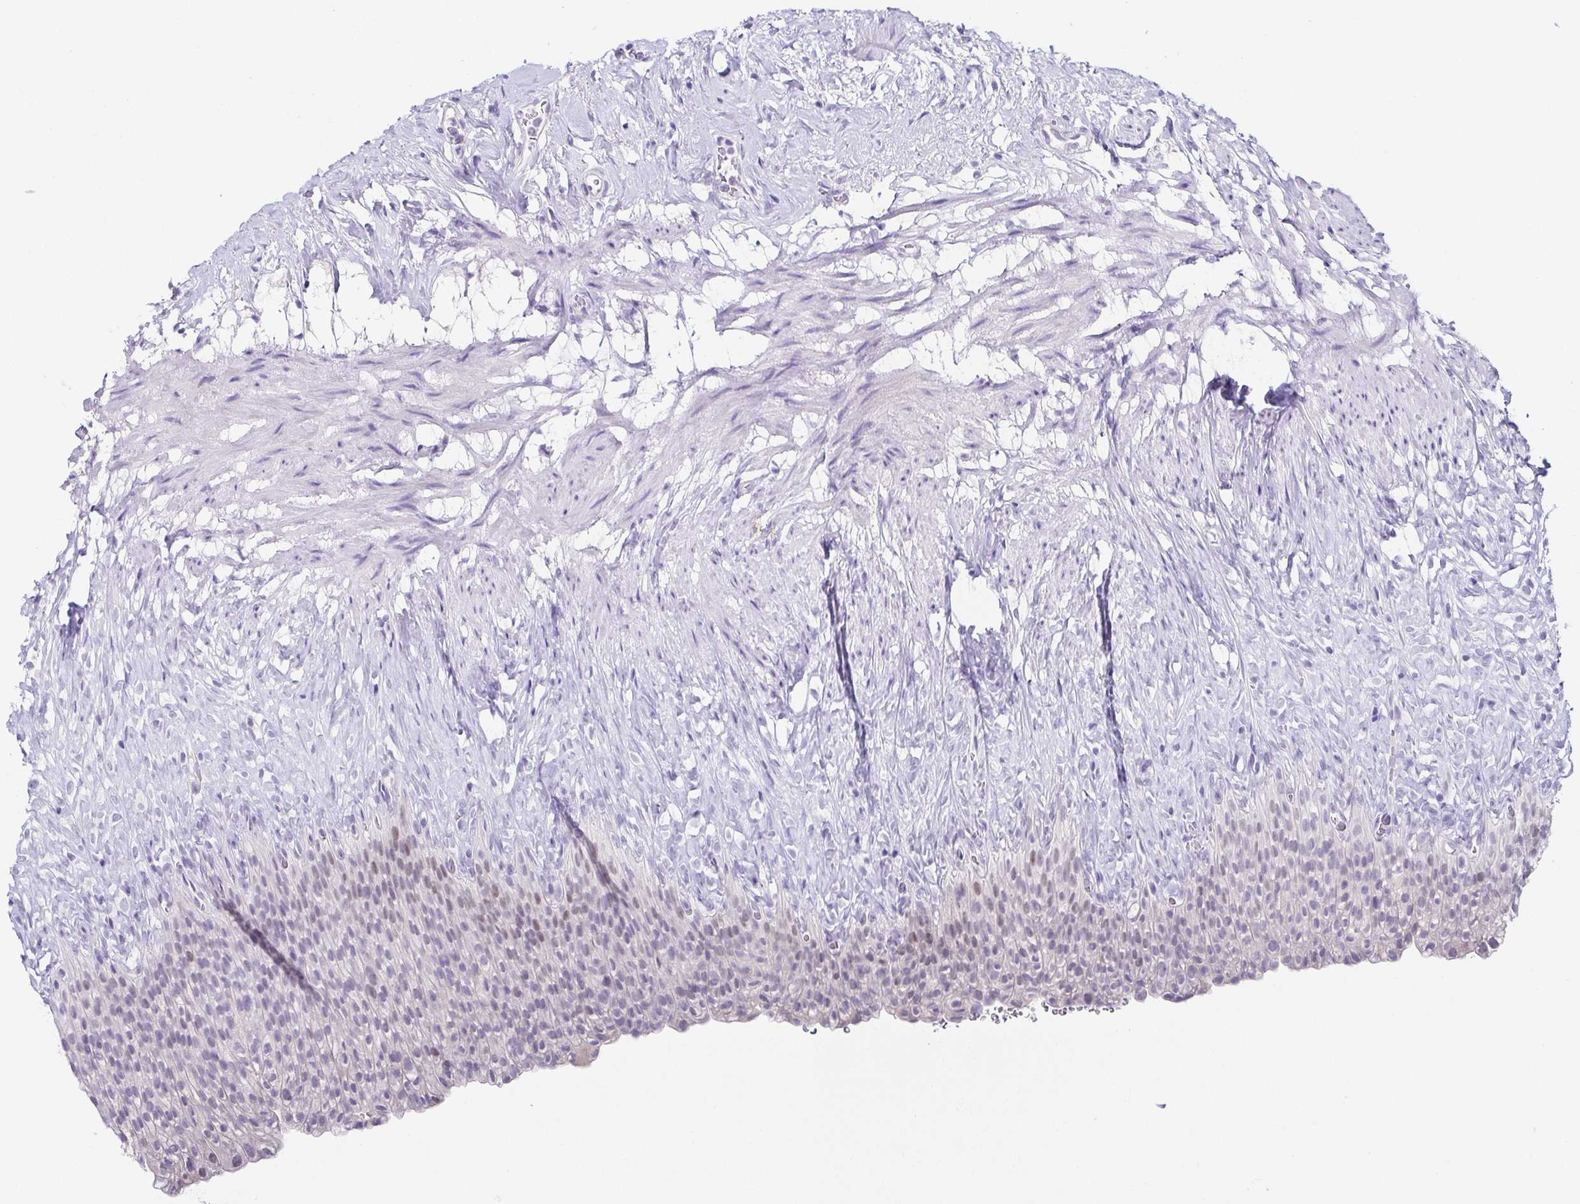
{"staining": {"intensity": "weak", "quantity": "<25%", "location": "nuclear"}, "tissue": "urinary bladder", "cell_type": "Urothelial cells", "image_type": "normal", "snomed": [{"axis": "morphology", "description": "Normal tissue, NOS"}, {"axis": "topography", "description": "Urinary bladder"}, {"axis": "topography", "description": "Prostate"}], "caption": "Immunohistochemistry image of unremarkable urinary bladder: human urinary bladder stained with DAB (3,3'-diaminobenzidine) displays no significant protein expression in urothelial cells.", "gene": "TP73", "patient": {"sex": "male", "age": 76}}